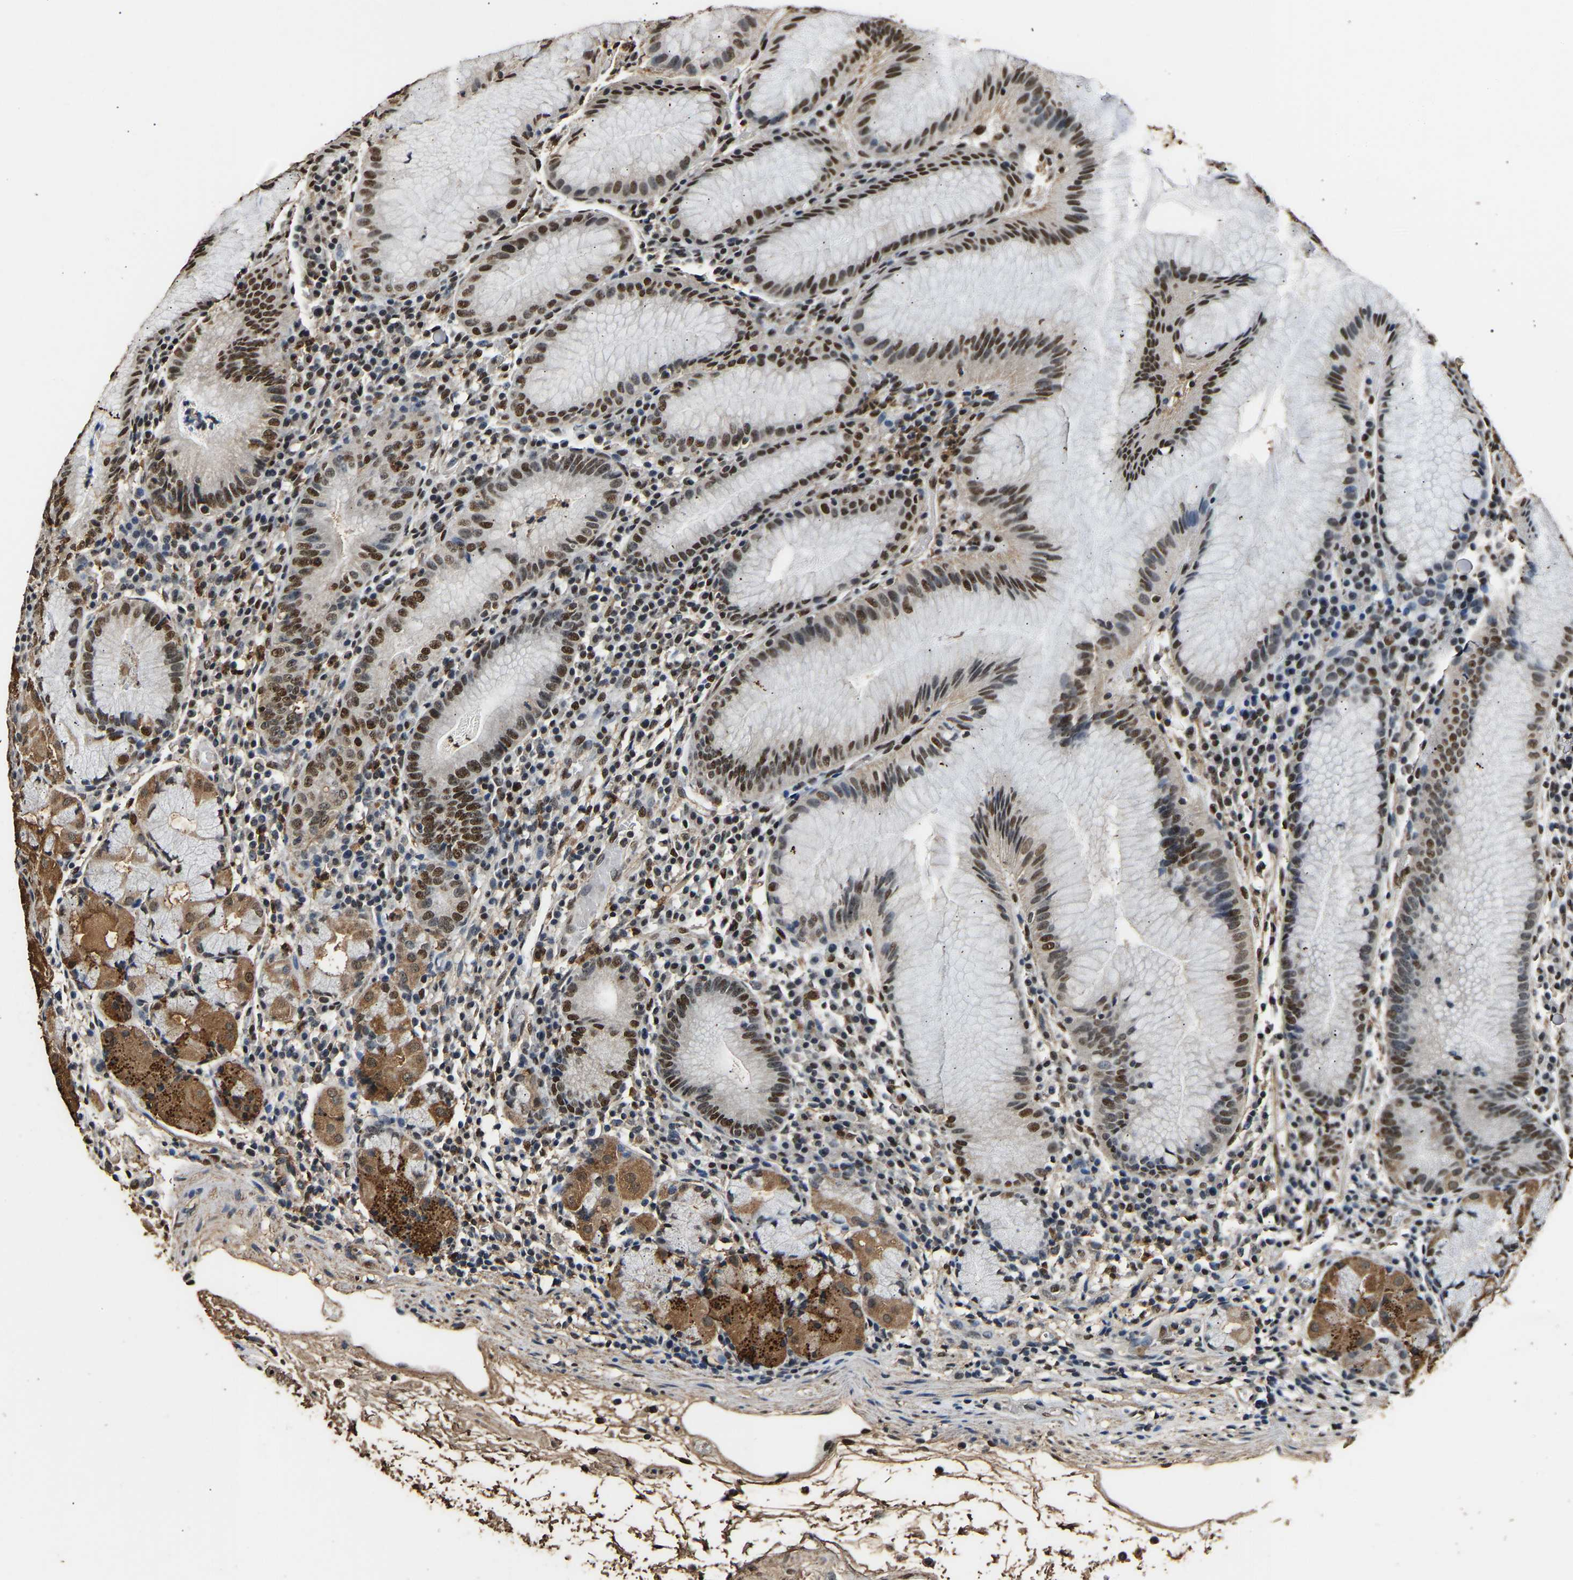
{"staining": {"intensity": "strong", "quantity": ">75%", "location": "cytoplasmic/membranous,nuclear"}, "tissue": "stomach", "cell_type": "Glandular cells", "image_type": "normal", "snomed": [{"axis": "morphology", "description": "Normal tissue, NOS"}, {"axis": "topography", "description": "Stomach"}, {"axis": "topography", "description": "Stomach, lower"}], "caption": "Immunohistochemistry (IHC) micrograph of normal stomach stained for a protein (brown), which displays high levels of strong cytoplasmic/membranous,nuclear positivity in about >75% of glandular cells.", "gene": "SAFB", "patient": {"sex": "female", "age": 75}}